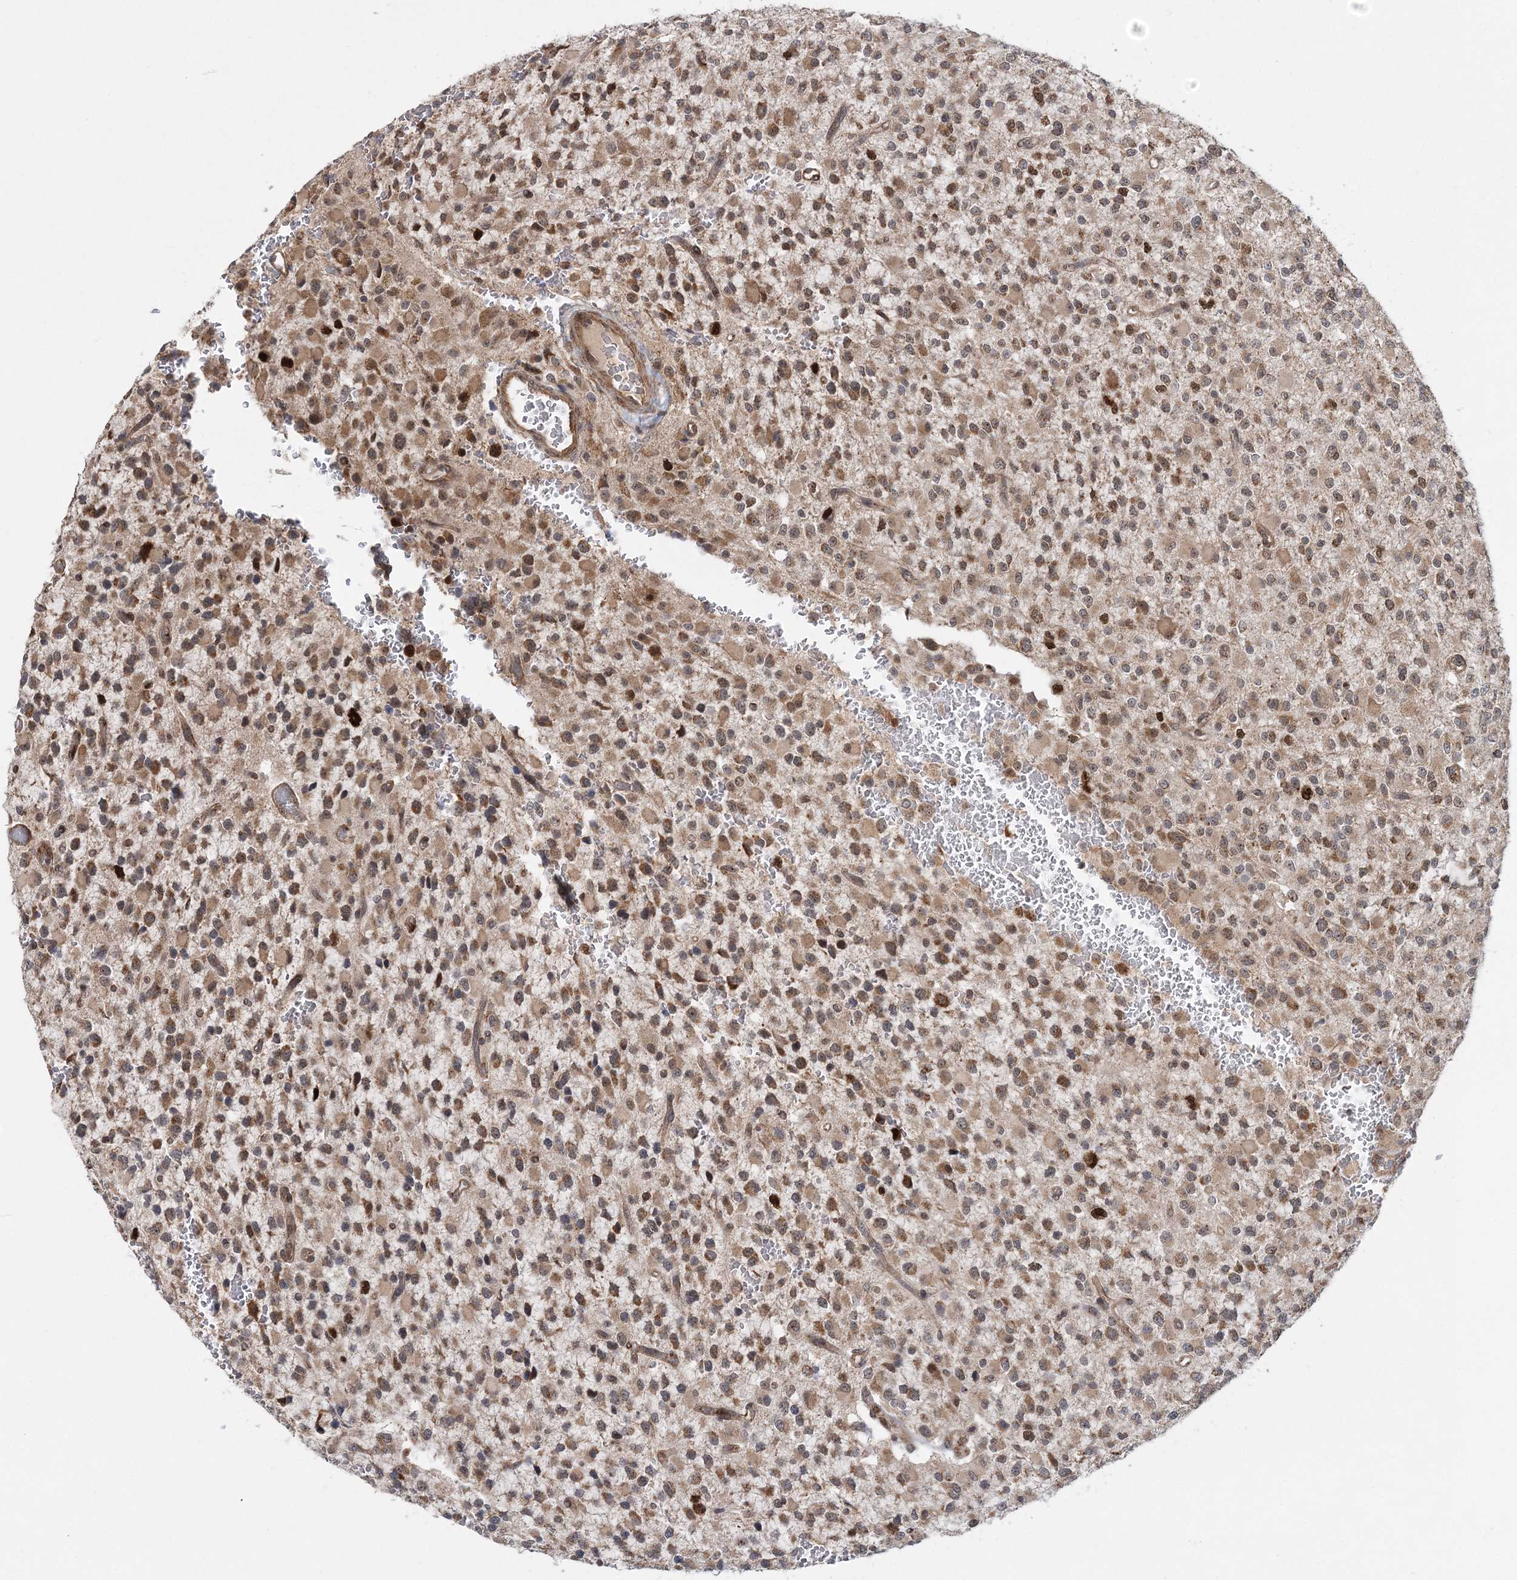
{"staining": {"intensity": "moderate", "quantity": "25%-75%", "location": "cytoplasmic/membranous"}, "tissue": "glioma", "cell_type": "Tumor cells", "image_type": "cancer", "snomed": [{"axis": "morphology", "description": "Glioma, malignant, High grade"}, {"axis": "topography", "description": "Brain"}], "caption": "Brown immunohistochemical staining in high-grade glioma (malignant) demonstrates moderate cytoplasmic/membranous expression in about 25%-75% of tumor cells. Nuclei are stained in blue.", "gene": "KIF4A", "patient": {"sex": "male", "age": 34}}